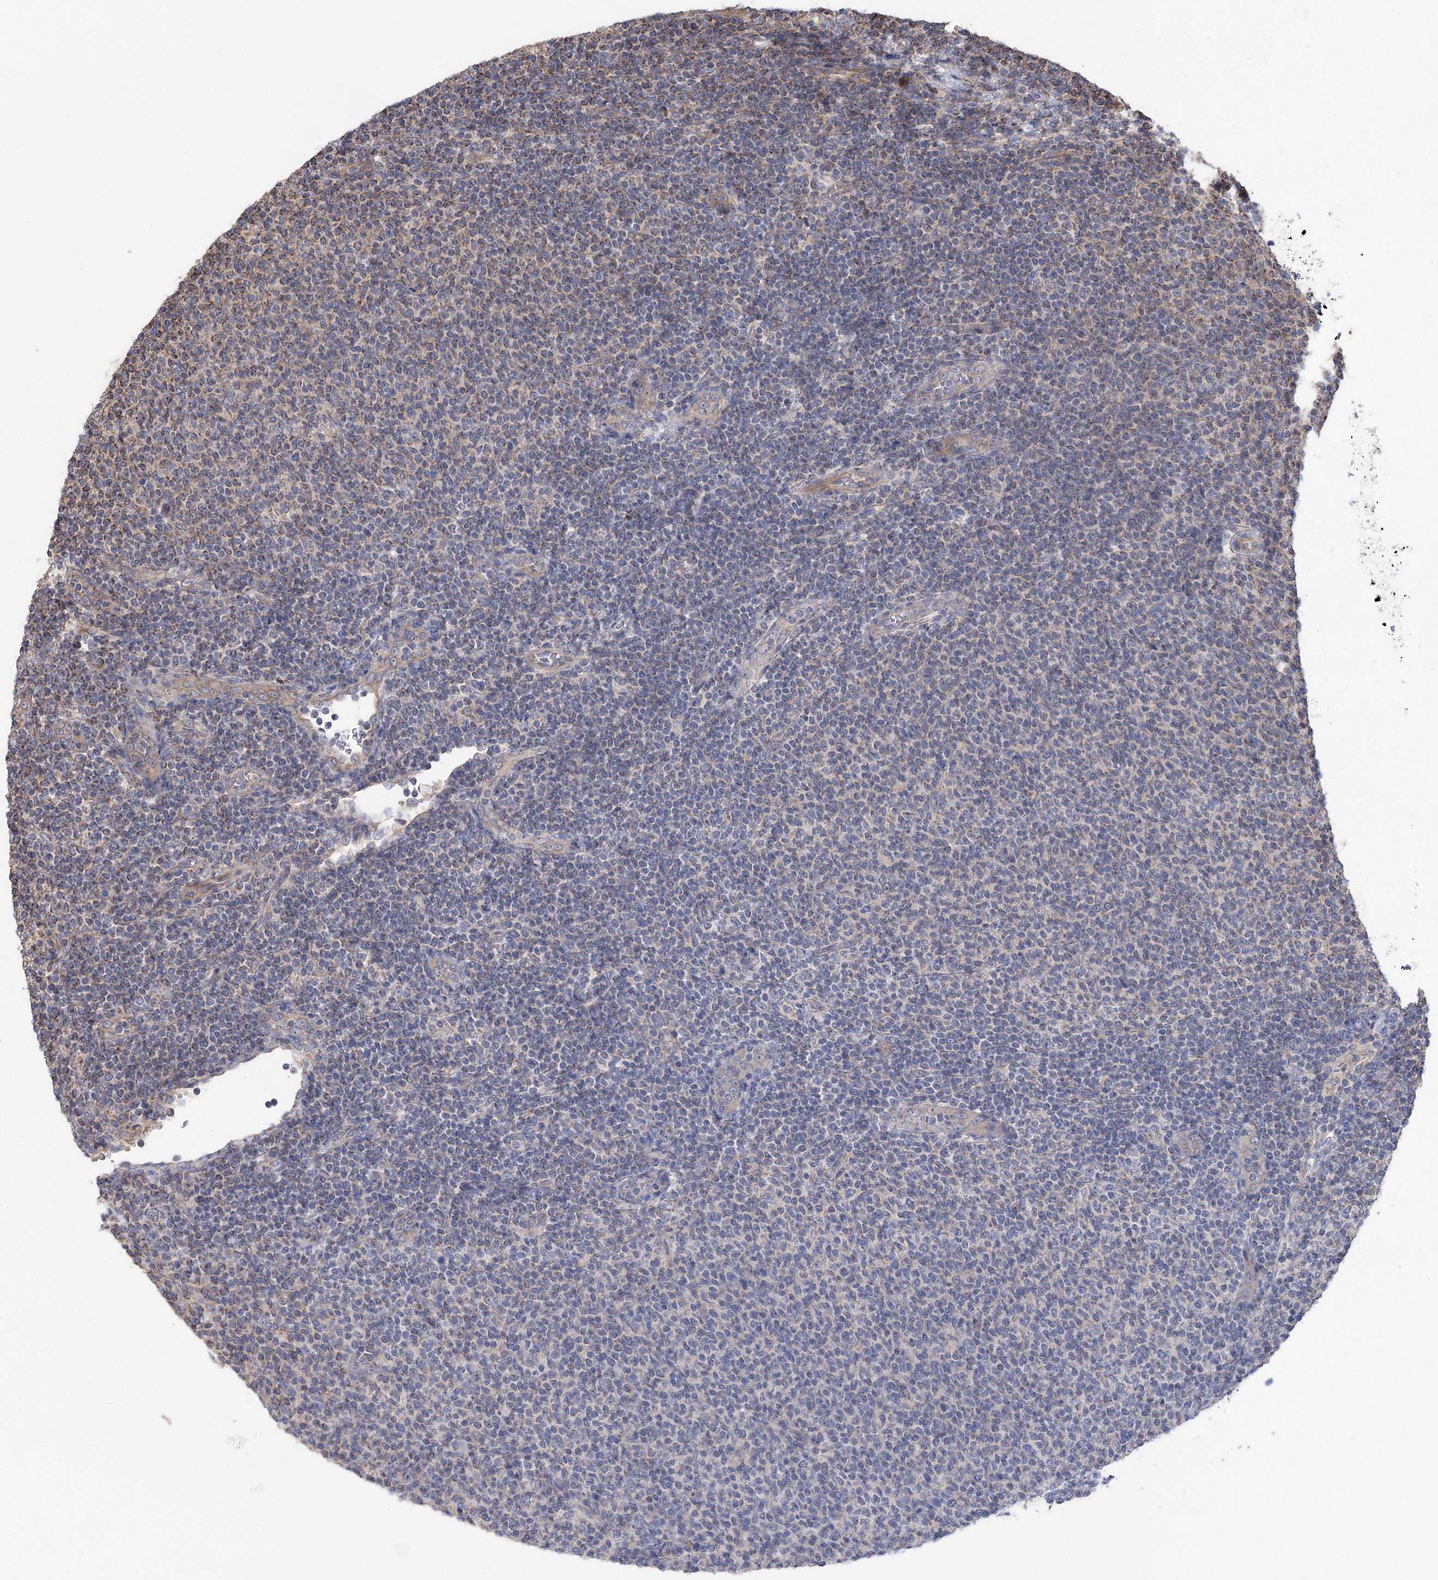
{"staining": {"intensity": "moderate", "quantity": "<25%", "location": "cytoplasmic/membranous"}, "tissue": "lymphoma", "cell_type": "Tumor cells", "image_type": "cancer", "snomed": [{"axis": "morphology", "description": "Malignant lymphoma, non-Hodgkin's type, Low grade"}, {"axis": "topography", "description": "Lymph node"}], "caption": "Tumor cells exhibit moderate cytoplasmic/membranous expression in approximately <25% of cells in lymphoma.", "gene": "RWDD4", "patient": {"sex": "male", "age": 66}}